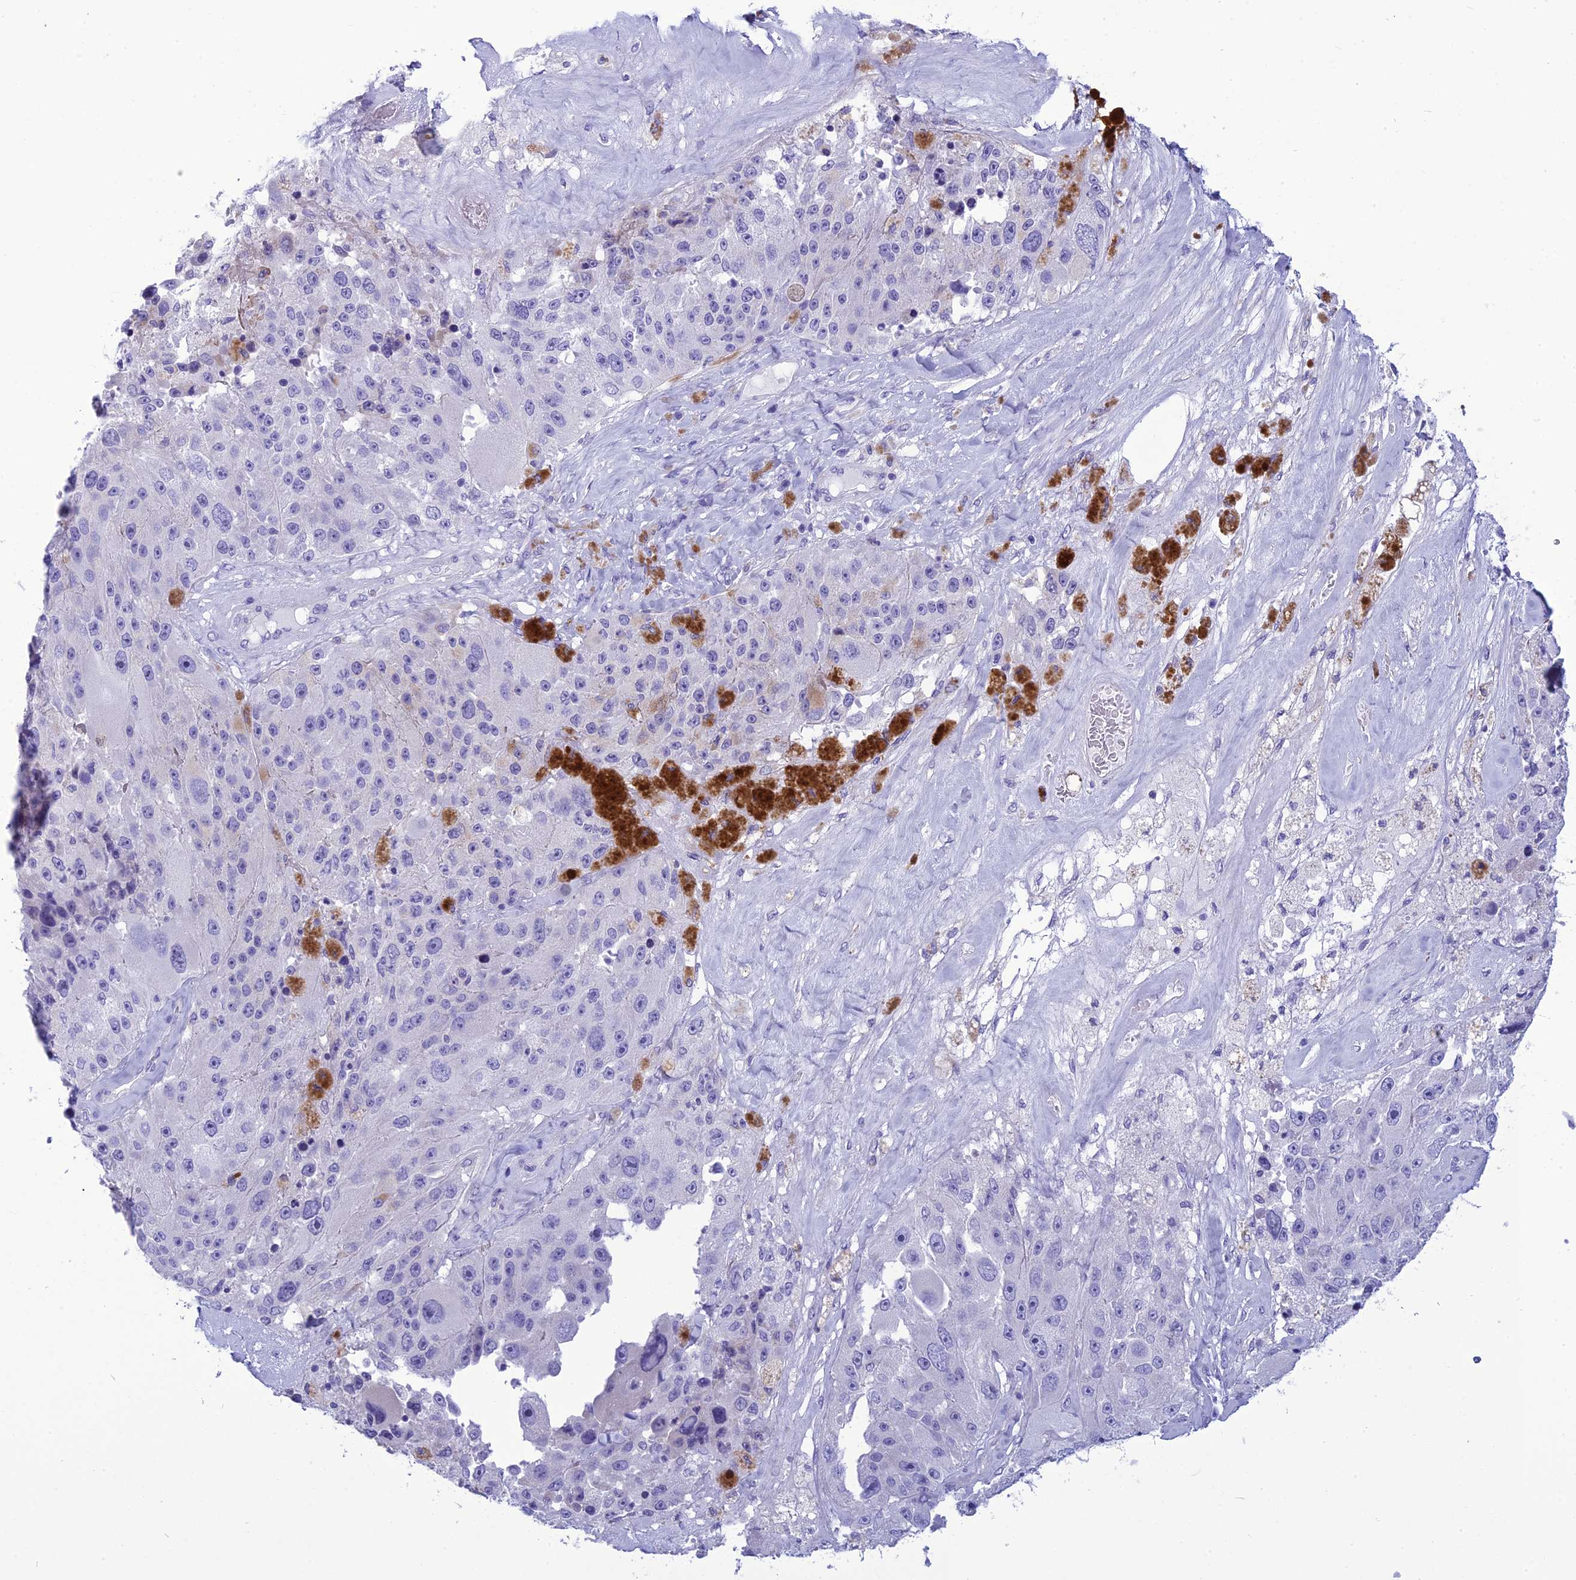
{"staining": {"intensity": "negative", "quantity": "none", "location": "none"}, "tissue": "melanoma", "cell_type": "Tumor cells", "image_type": "cancer", "snomed": [{"axis": "morphology", "description": "Malignant melanoma, Metastatic site"}, {"axis": "topography", "description": "Lymph node"}], "caption": "Tumor cells show no significant staining in melanoma. (Brightfield microscopy of DAB (3,3'-diaminobenzidine) immunohistochemistry (IHC) at high magnification).", "gene": "BBS2", "patient": {"sex": "male", "age": 62}}